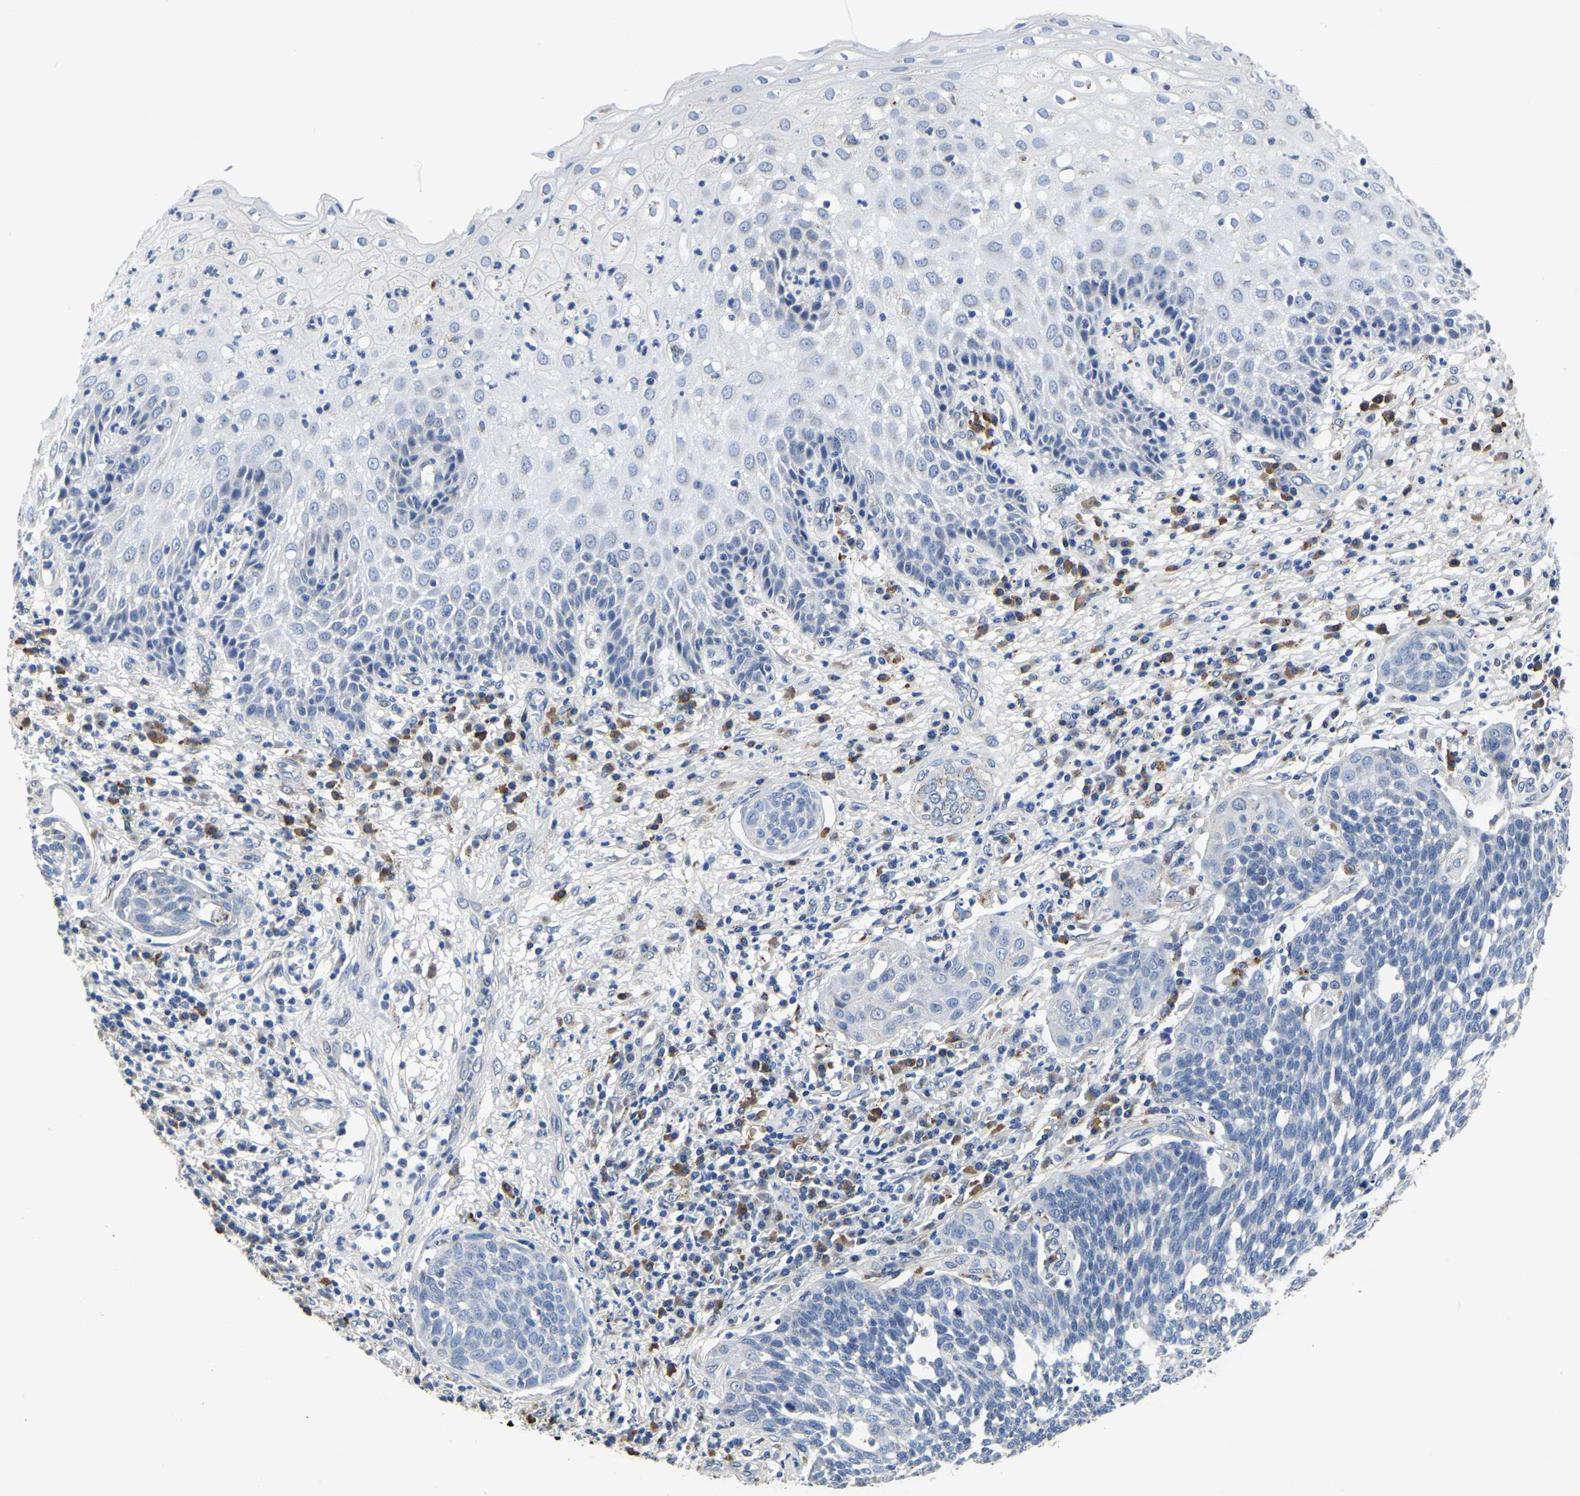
{"staining": {"intensity": "negative", "quantity": "none", "location": "none"}, "tissue": "cervical cancer", "cell_type": "Tumor cells", "image_type": "cancer", "snomed": [{"axis": "morphology", "description": "Squamous cell carcinoma, NOS"}, {"axis": "topography", "description": "Cervix"}], "caption": "High power microscopy photomicrograph of an immunohistochemistry photomicrograph of cervical cancer, revealing no significant staining in tumor cells.", "gene": "PDLIM7", "patient": {"sex": "female", "age": 34}}